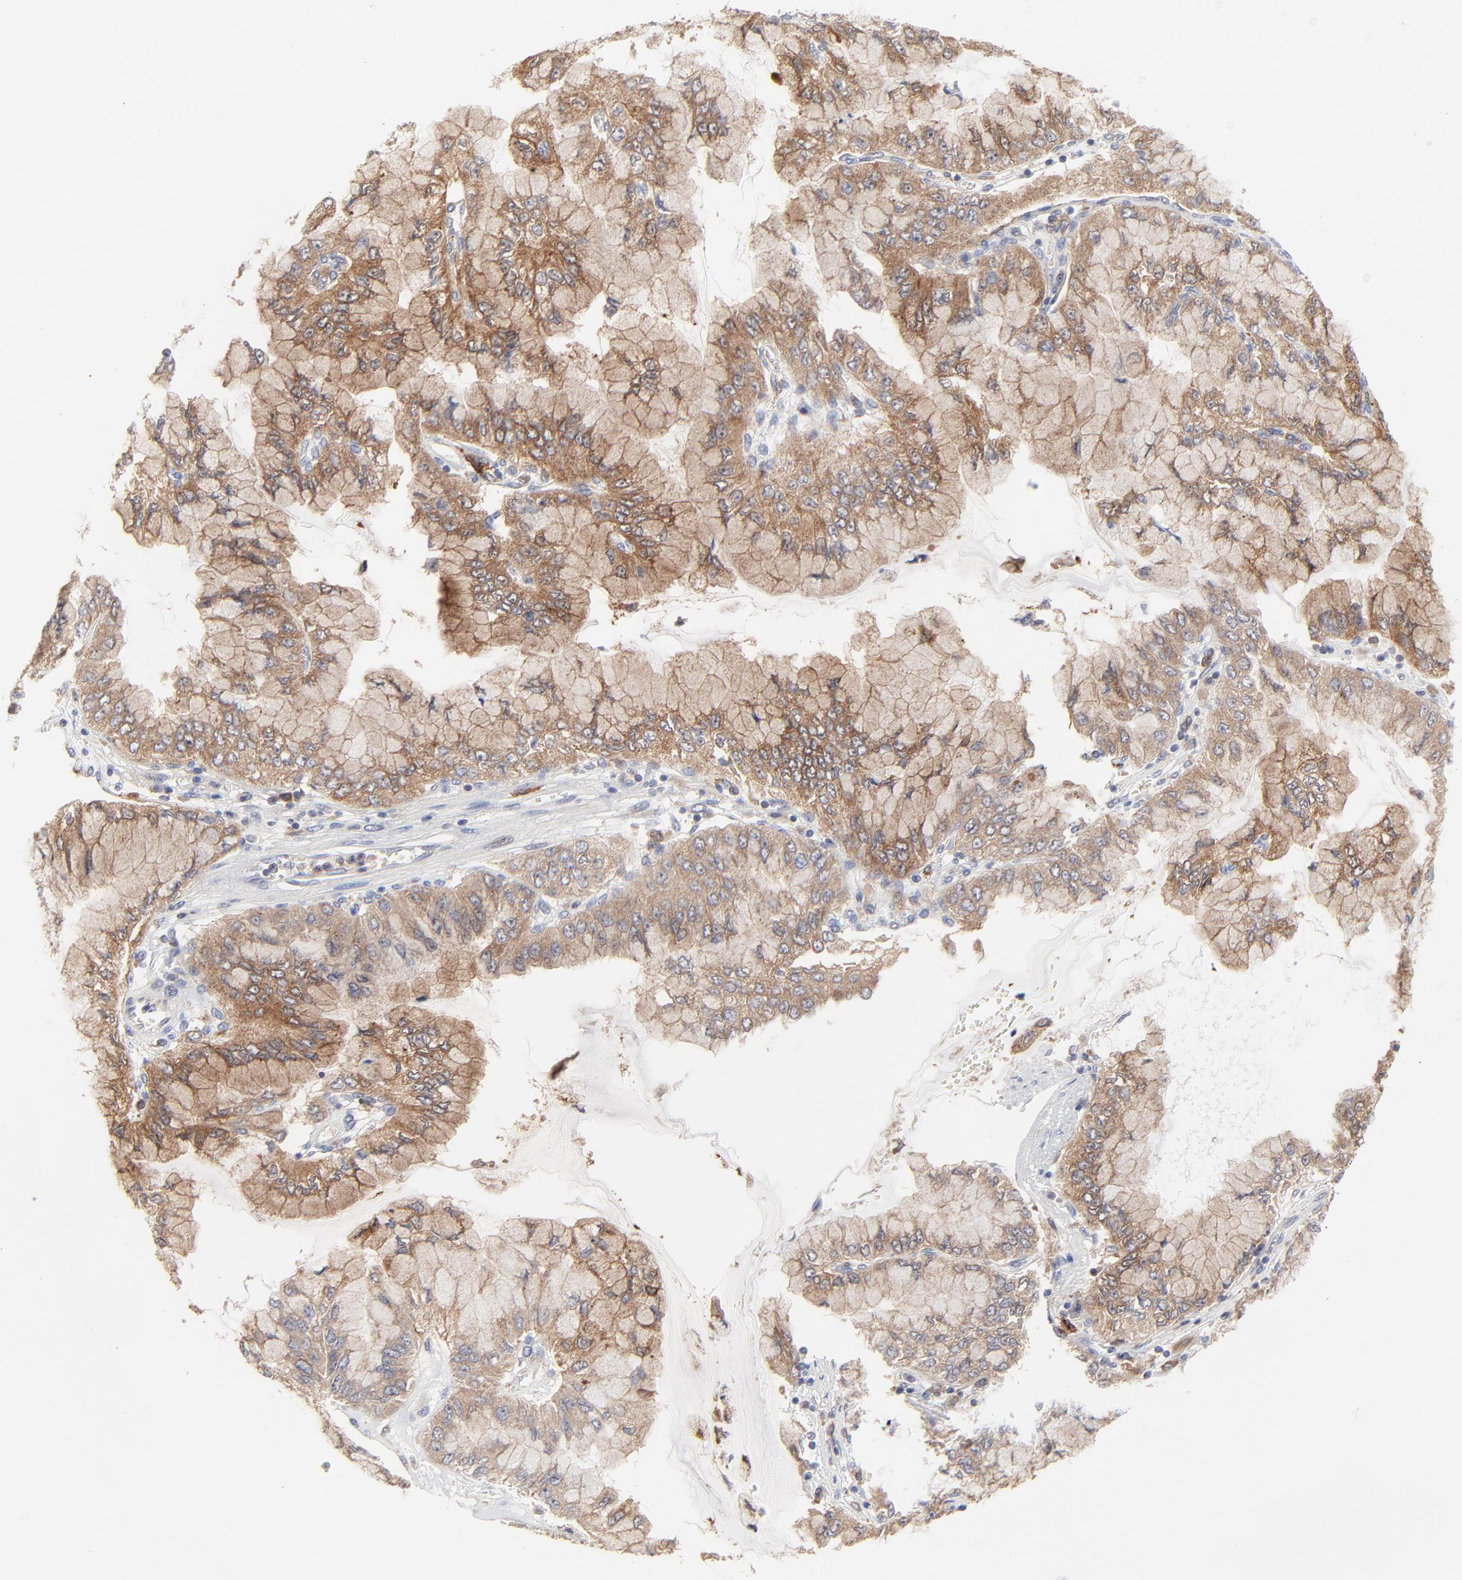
{"staining": {"intensity": "moderate", "quantity": ">75%", "location": "cytoplasmic/membranous"}, "tissue": "liver cancer", "cell_type": "Tumor cells", "image_type": "cancer", "snomed": [{"axis": "morphology", "description": "Cholangiocarcinoma"}, {"axis": "topography", "description": "Liver"}], "caption": "The photomicrograph displays staining of liver cholangiocarcinoma, revealing moderate cytoplasmic/membranous protein expression (brown color) within tumor cells.", "gene": "RAB9A", "patient": {"sex": "female", "age": 79}}